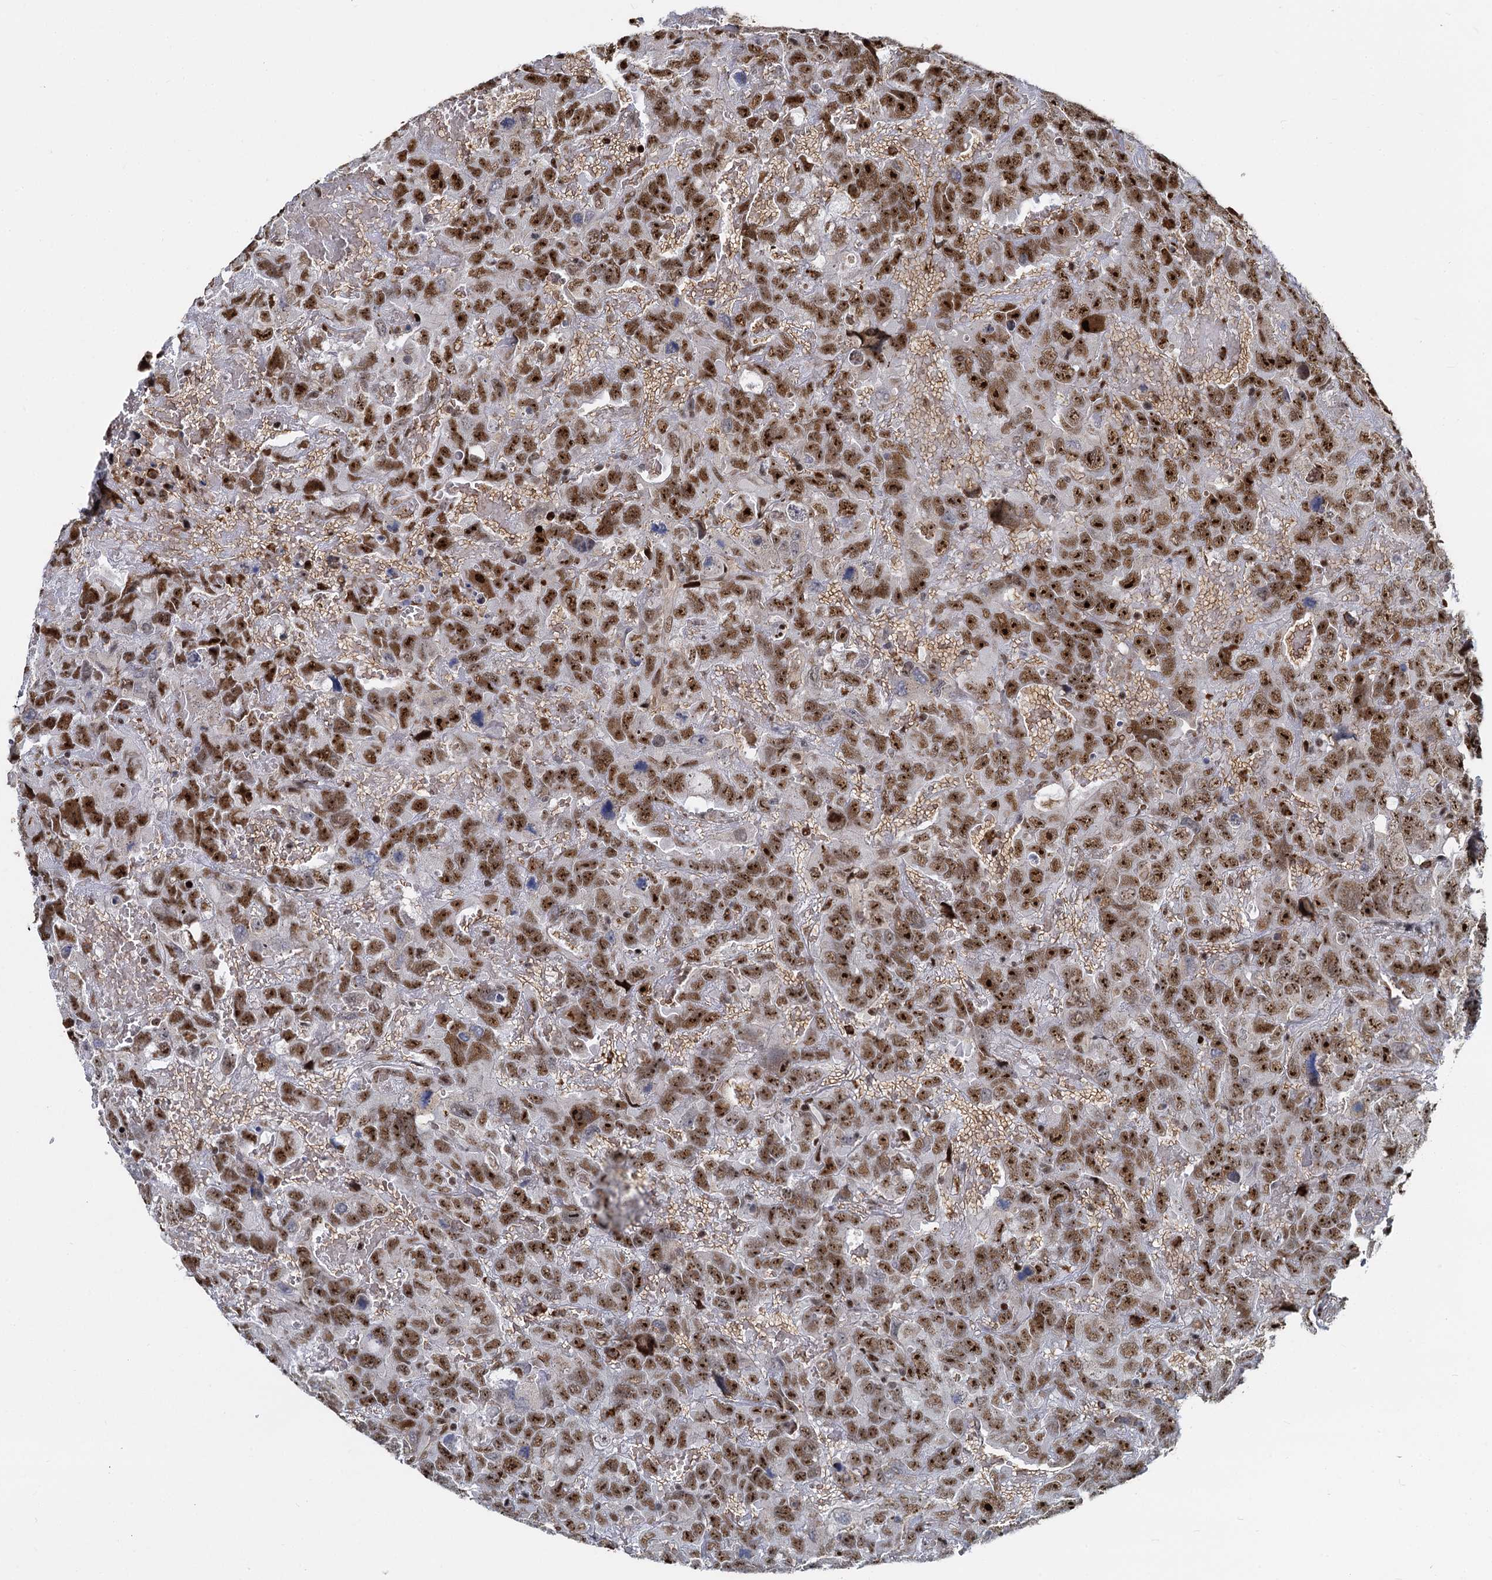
{"staining": {"intensity": "moderate", "quantity": ">75%", "location": "nuclear"}, "tissue": "testis cancer", "cell_type": "Tumor cells", "image_type": "cancer", "snomed": [{"axis": "morphology", "description": "Carcinoma, Embryonal, NOS"}, {"axis": "topography", "description": "Testis"}], "caption": "Tumor cells display medium levels of moderate nuclear staining in approximately >75% of cells in human testis embryonal carcinoma.", "gene": "ANKRD49", "patient": {"sex": "male", "age": 45}}